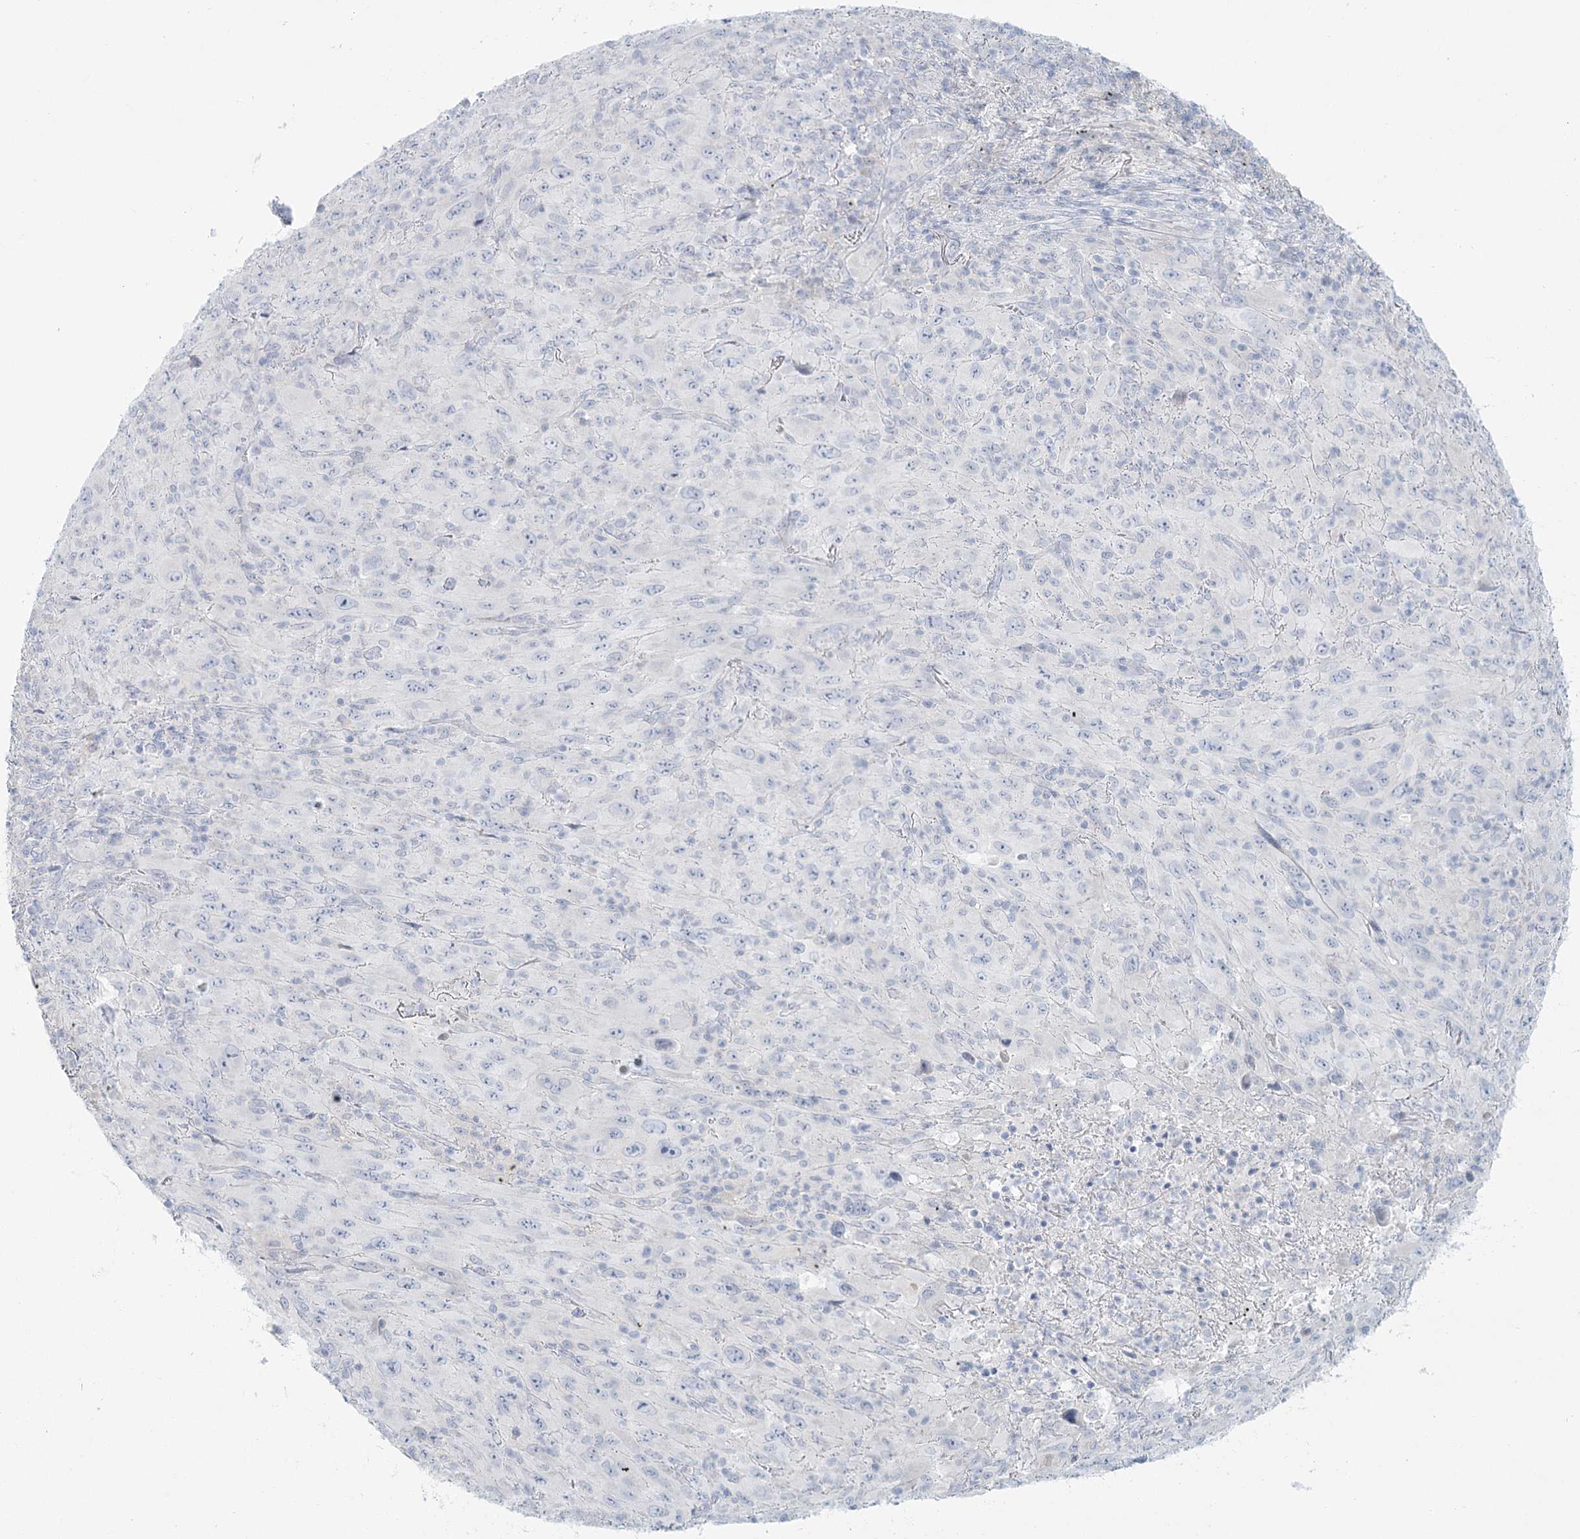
{"staining": {"intensity": "negative", "quantity": "none", "location": "none"}, "tissue": "melanoma", "cell_type": "Tumor cells", "image_type": "cancer", "snomed": [{"axis": "morphology", "description": "Malignant melanoma, Metastatic site"}, {"axis": "topography", "description": "Skin"}], "caption": "Malignant melanoma (metastatic site) was stained to show a protein in brown. There is no significant staining in tumor cells.", "gene": "DMGDH", "patient": {"sex": "female", "age": 56}}